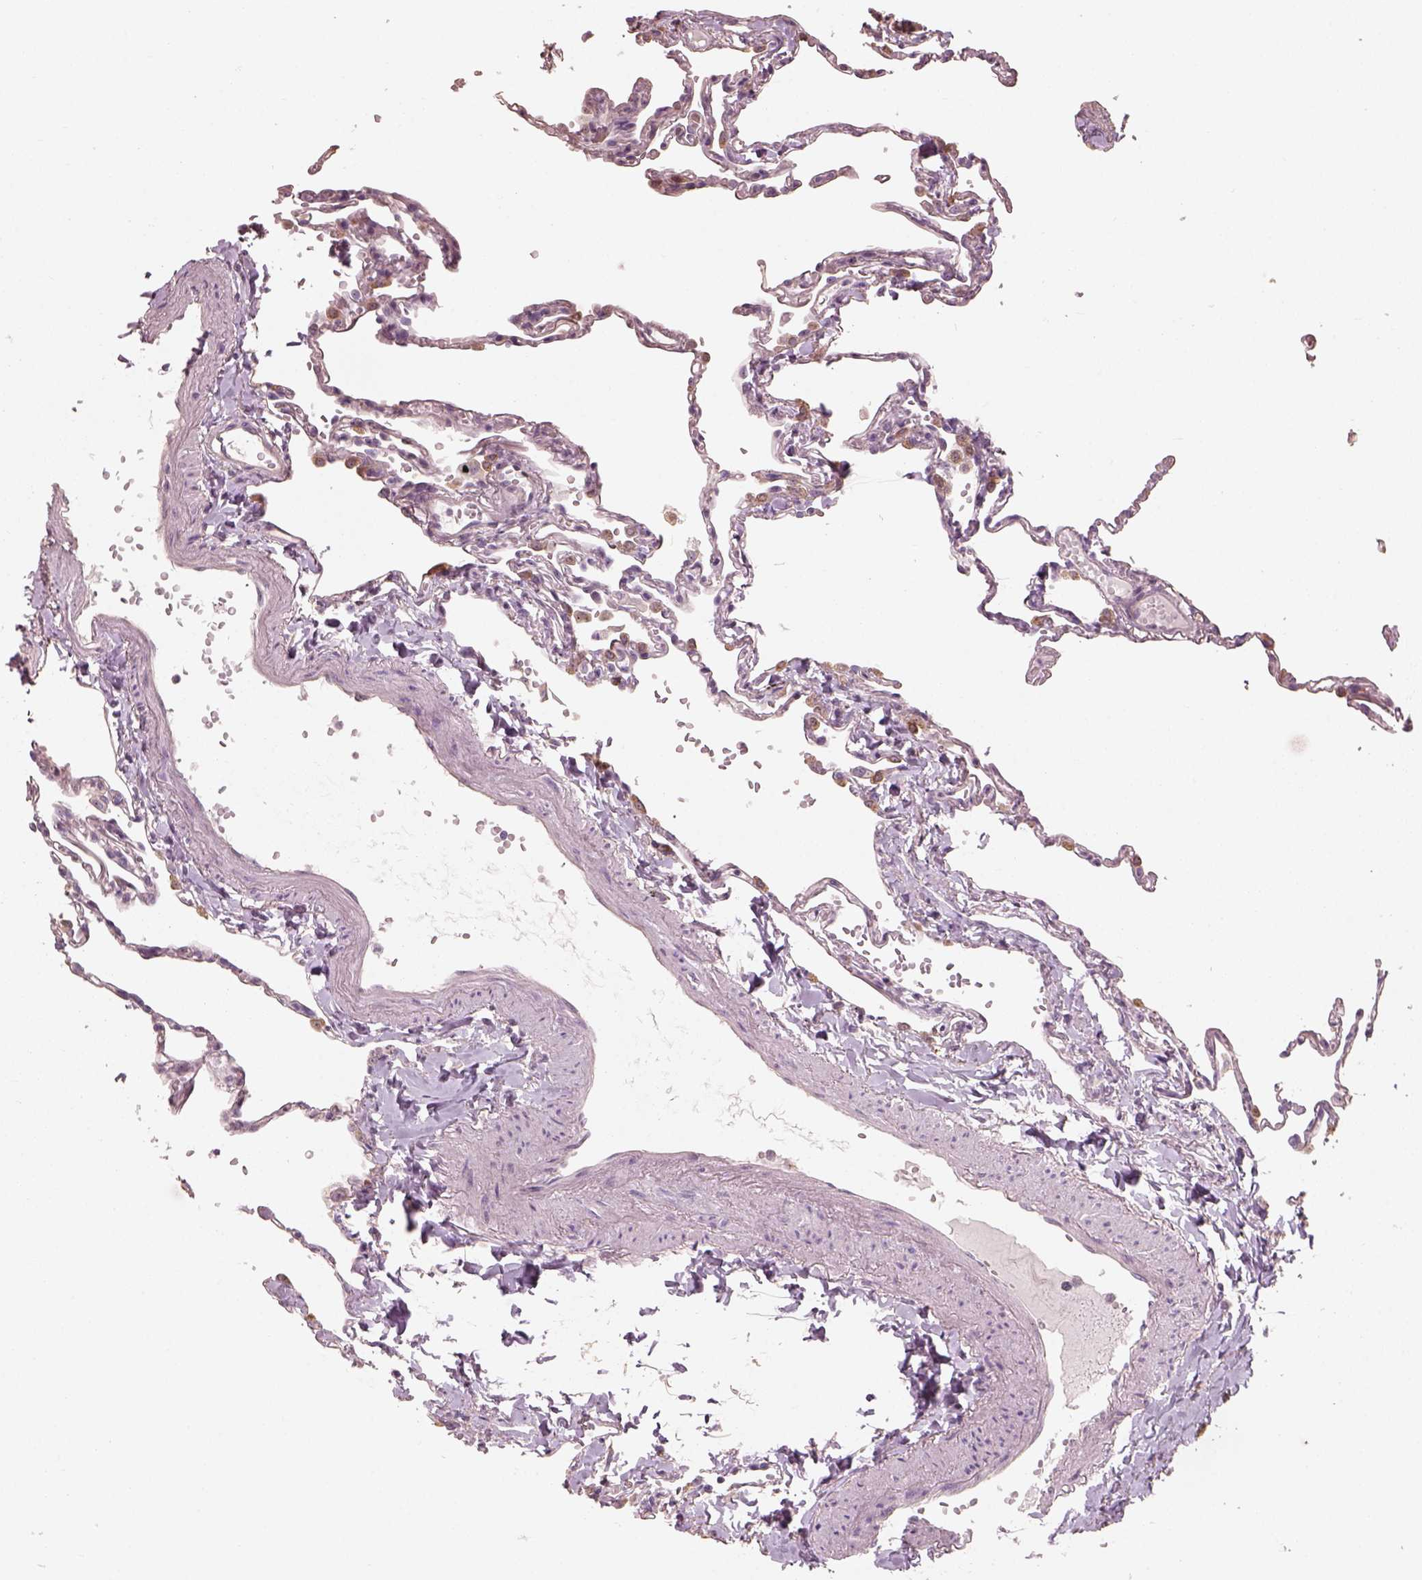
{"staining": {"intensity": "negative", "quantity": "none", "location": "none"}, "tissue": "lung", "cell_type": "Alveolar cells", "image_type": "normal", "snomed": [{"axis": "morphology", "description": "Normal tissue, NOS"}, {"axis": "topography", "description": "Lung"}], "caption": "Immunohistochemistry of normal human lung shows no expression in alveolar cells. (DAB (3,3'-diaminobenzidine) immunohistochemistry (IHC), high magnification).", "gene": "CDS1", "patient": {"sex": "male", "age": 78}}